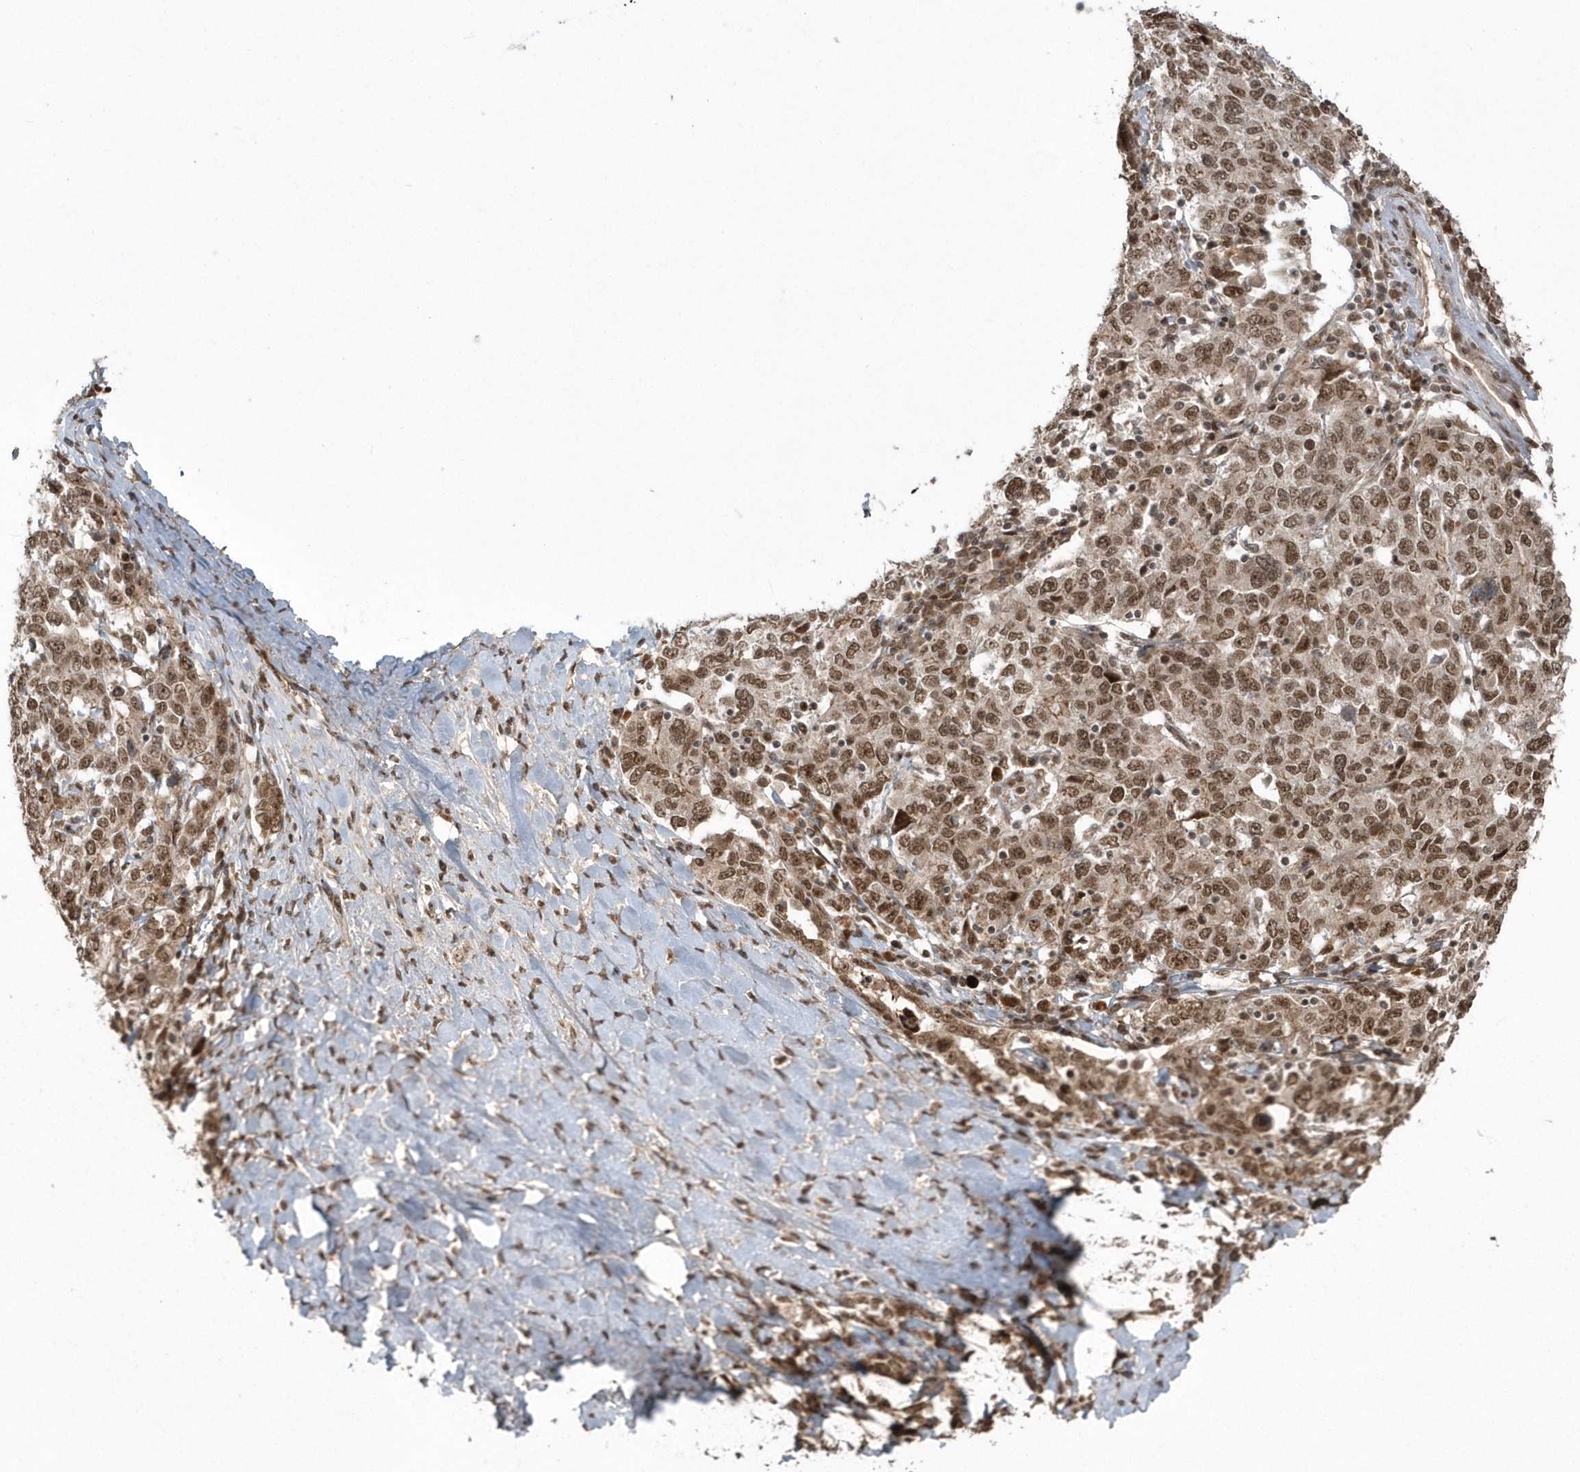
{"staining": {"intensity": "moderate", "quantity": ">75%", "location": "cytoplasmic/membranous,nuclear"}, "tissue": "ovarian cancer", "cell_type": "Tumor cells", "image_type": "cancer", "snomed": [{"axis": "morphology", "description": "Carcinoma, endometroid"}, {"axis": "topography", "description": "Ovary"}], "caption": "There is medium levels of moderate cytoplasmic/membranous and nuclear positivity in tumor cells of ovarian endometroid carcinoma, as demonstrated by immunohistochemical staining (brown color).", "gene": "EPB41L4A", "patient": {"sex": "female", "age": 62}}